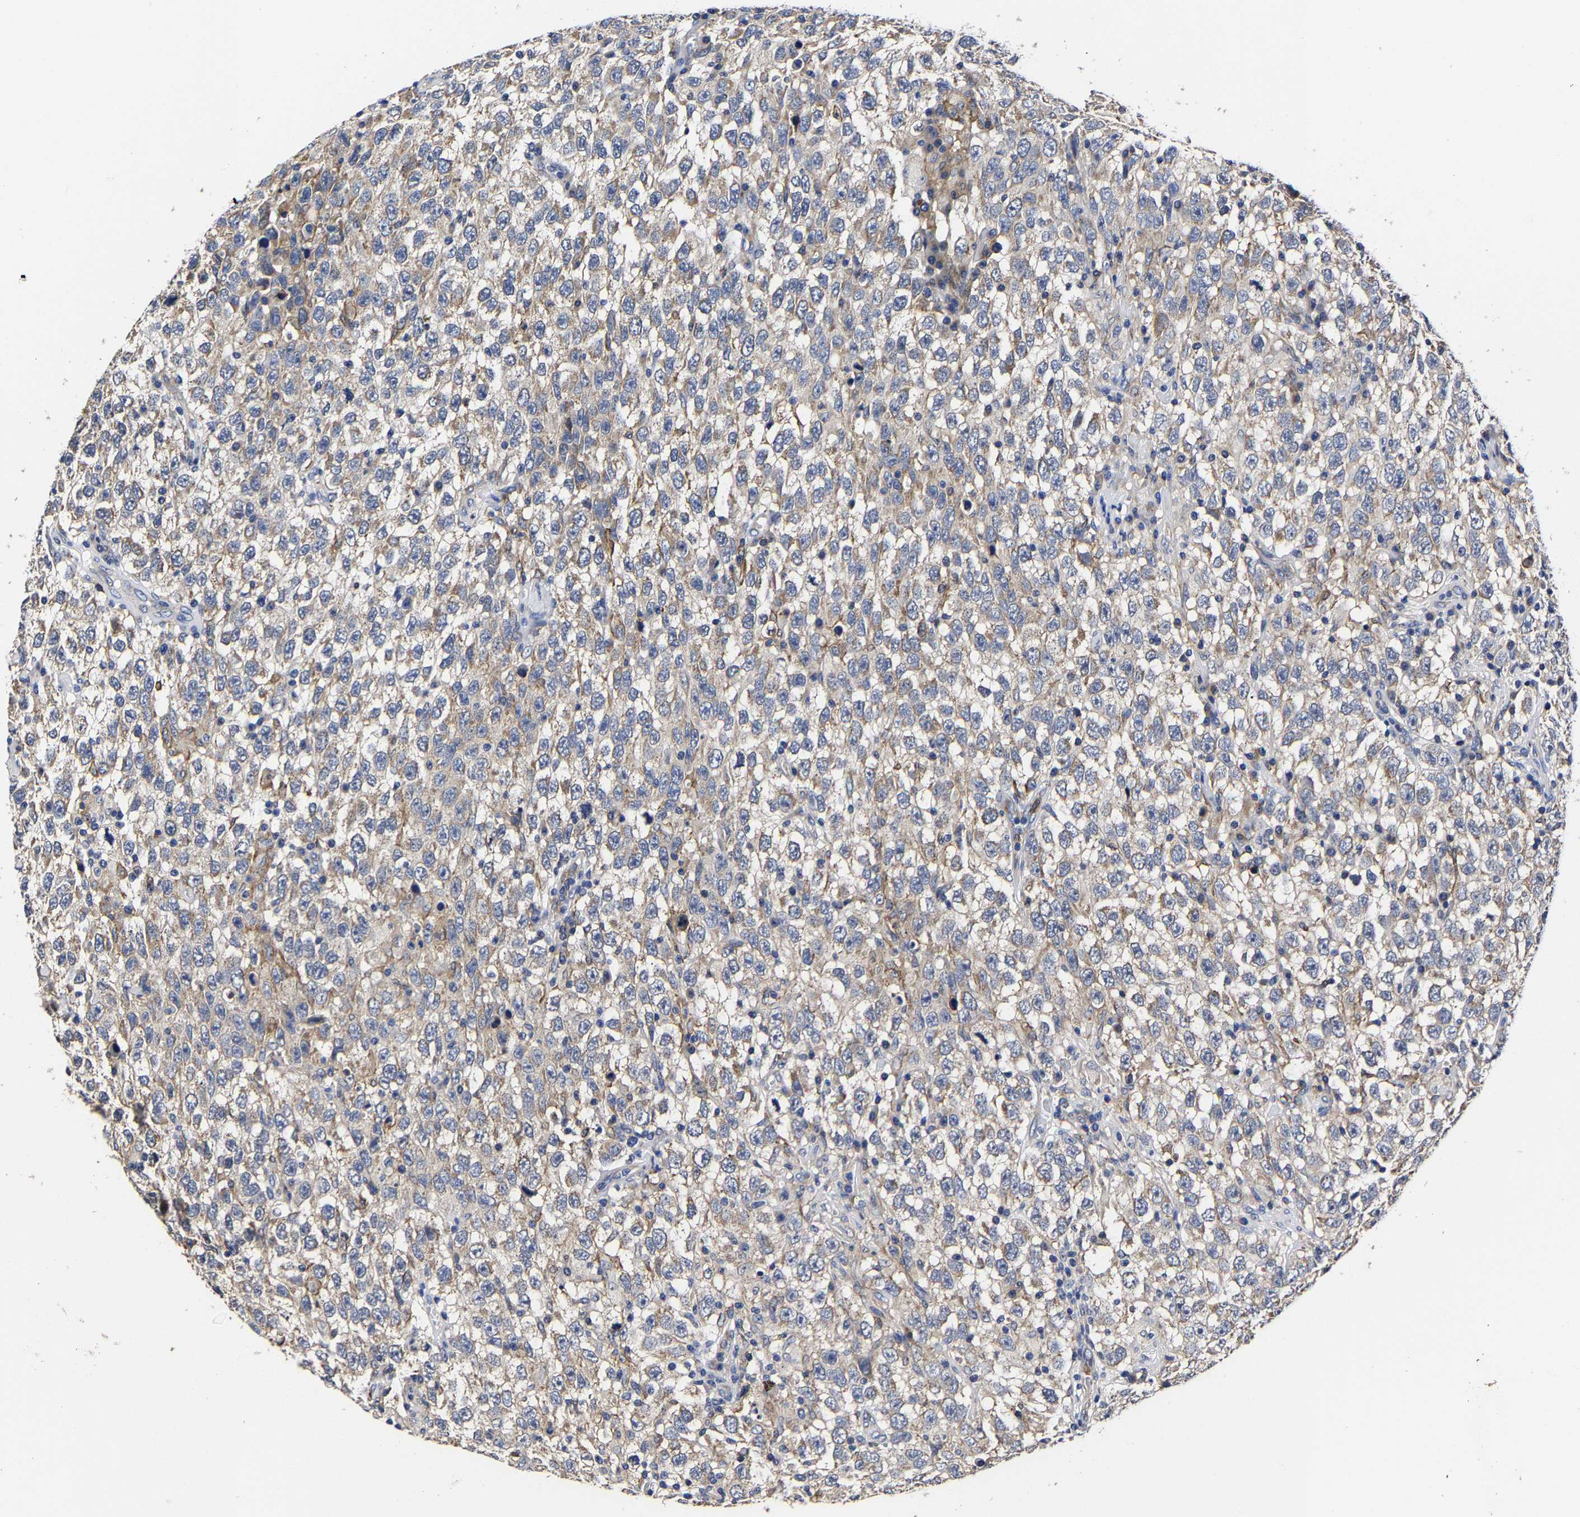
{"staining": {"intensity": "weak", "quantity": "<25%", "location": "cytoplasmic/membranous"}, "tissue": "testis cancer", "cell_type": "Tumor cells", "image_type": "cancer", "snomed": [{"axis": "morphology", "description": "Seminoma, NOS"}, {"axis": "topography", "description": "Testis"}], "caption": "The photomicrograph displays no staining of tumor cells in testis seminoma. (DAB (3,3'-diaminobenzidine) IHC, high magnification).", "gene": "AASS", "patient": {"sex": "male", "age": 41}}